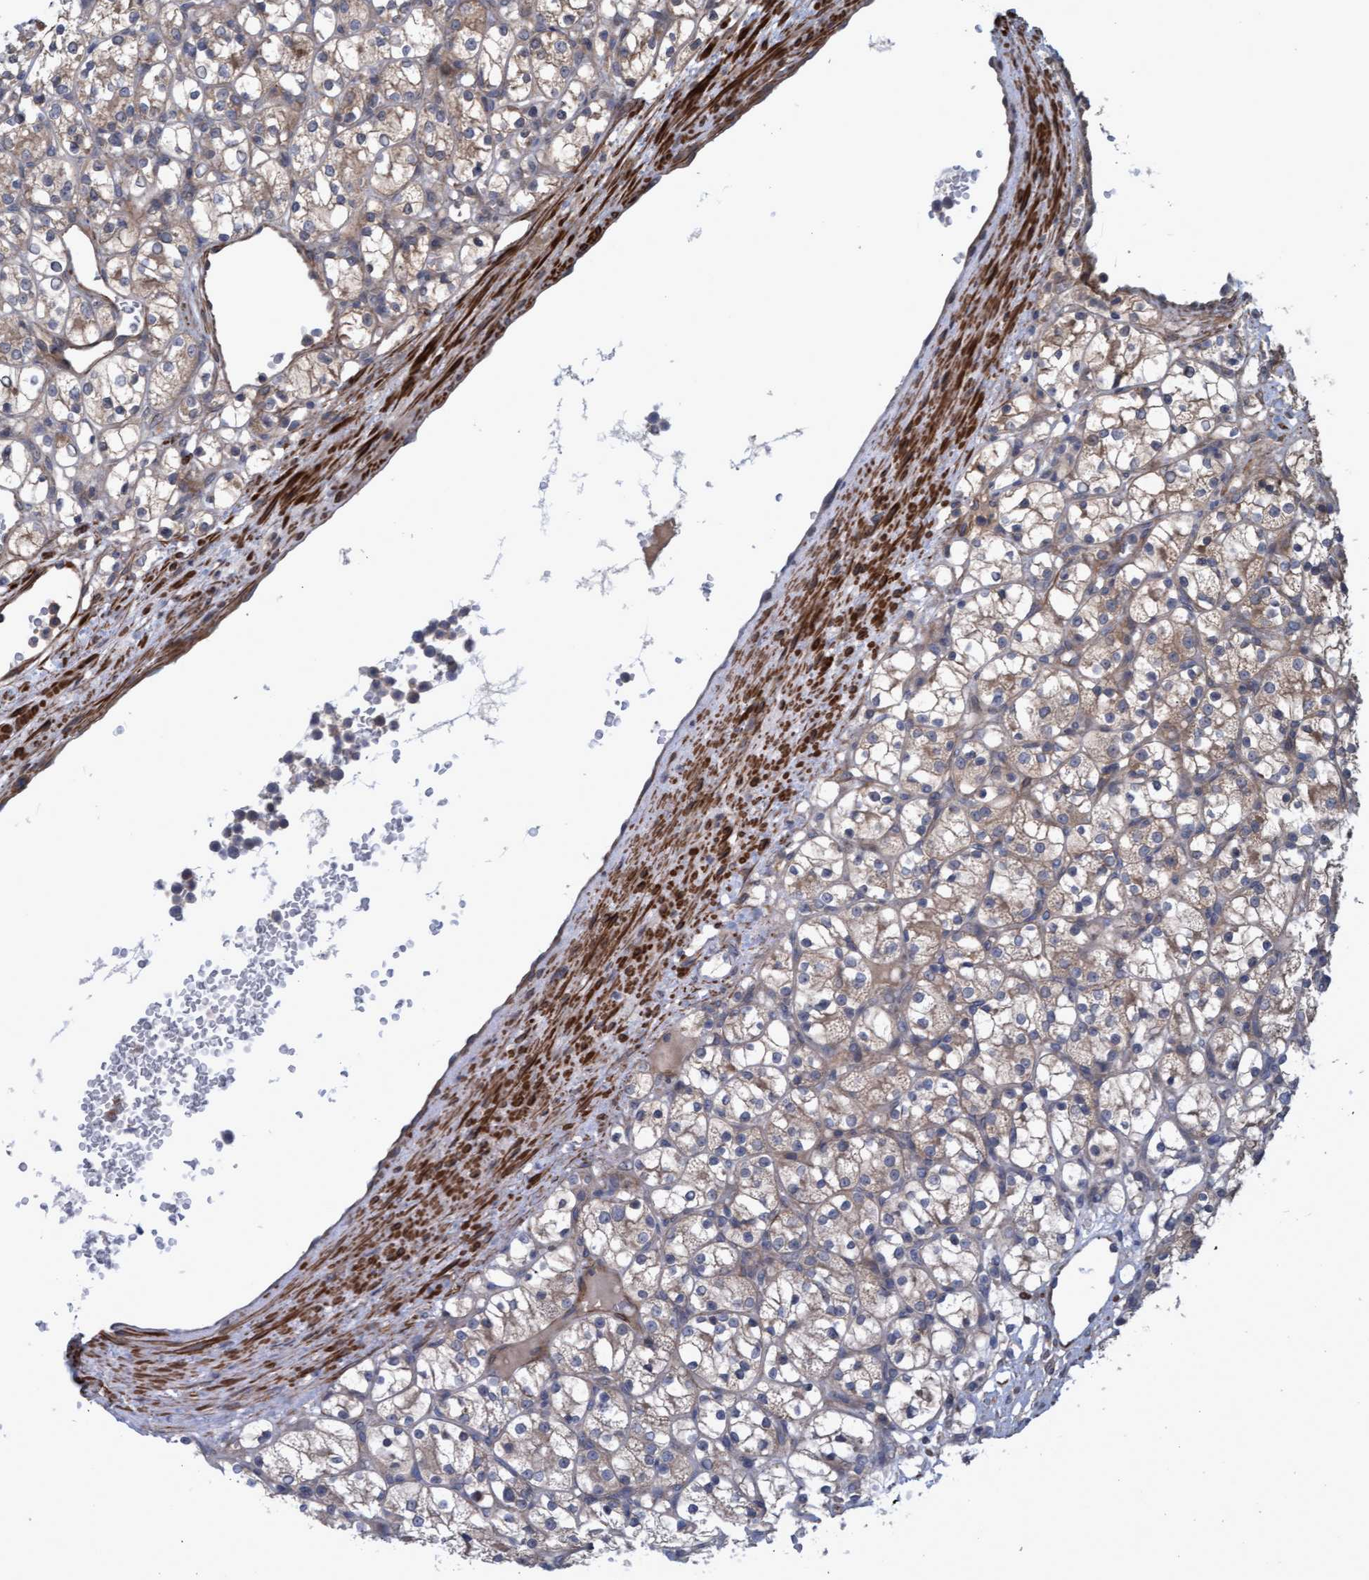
{"staining": {"intensity": "weak", "quantity": ">75%", "location": "cytoplasmic/membranous"}, "tissue": "renal cancer", "cell_type": "Tumor cells", "image_type": "cancer", "snomed": [{"axis": "morphology", "description": "Adenocarcinoma, NOS"}, {"axis": "topography", "description": "Kidney"}], "caption": "Immunohistochemical staining of adenocarcinoma (renal) displays low levels of weak cytoplasmic/membranous protein staining in approximately >75% of tumor cells.", "gene": "GGT6", "patient": {"sex": "female", "age": 69}}